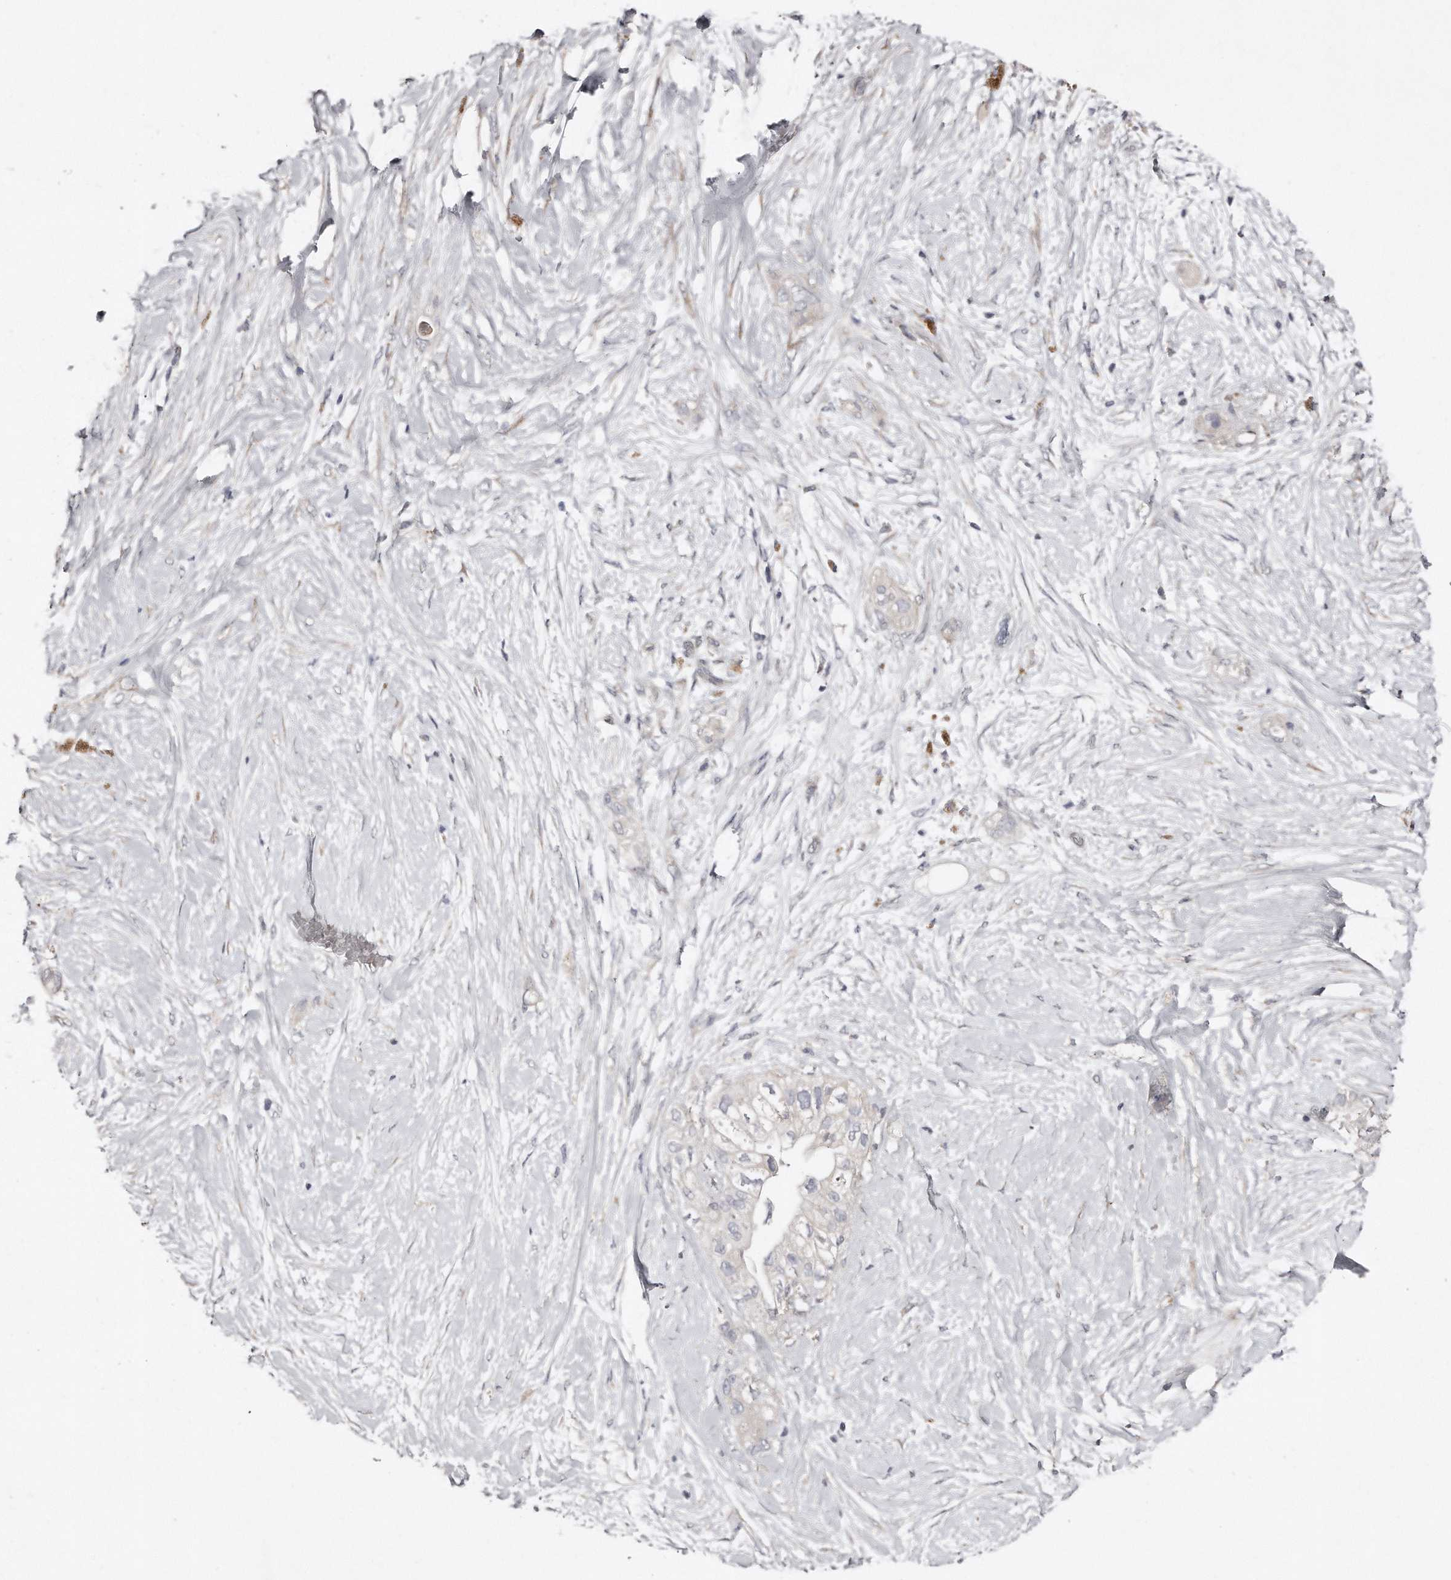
{"staining": {"intensity": "negative", "quantity": "none", "location": "none"}, "tissue": "pancreatic cancer", "cell_type": "Tumor cells", "image_type": "cancer", "snomed": [{"axis": "morphology", "description": "Adenocarcinoma, NOS"}, {"axis": "topography", "description": "Pancreas"}], "caption": "Micrograph shows no significant protein positivity in tumor cells of pancreatic cancer.", "gene": "LMOD1", "patient": {"sex": "male", "age": 53}}